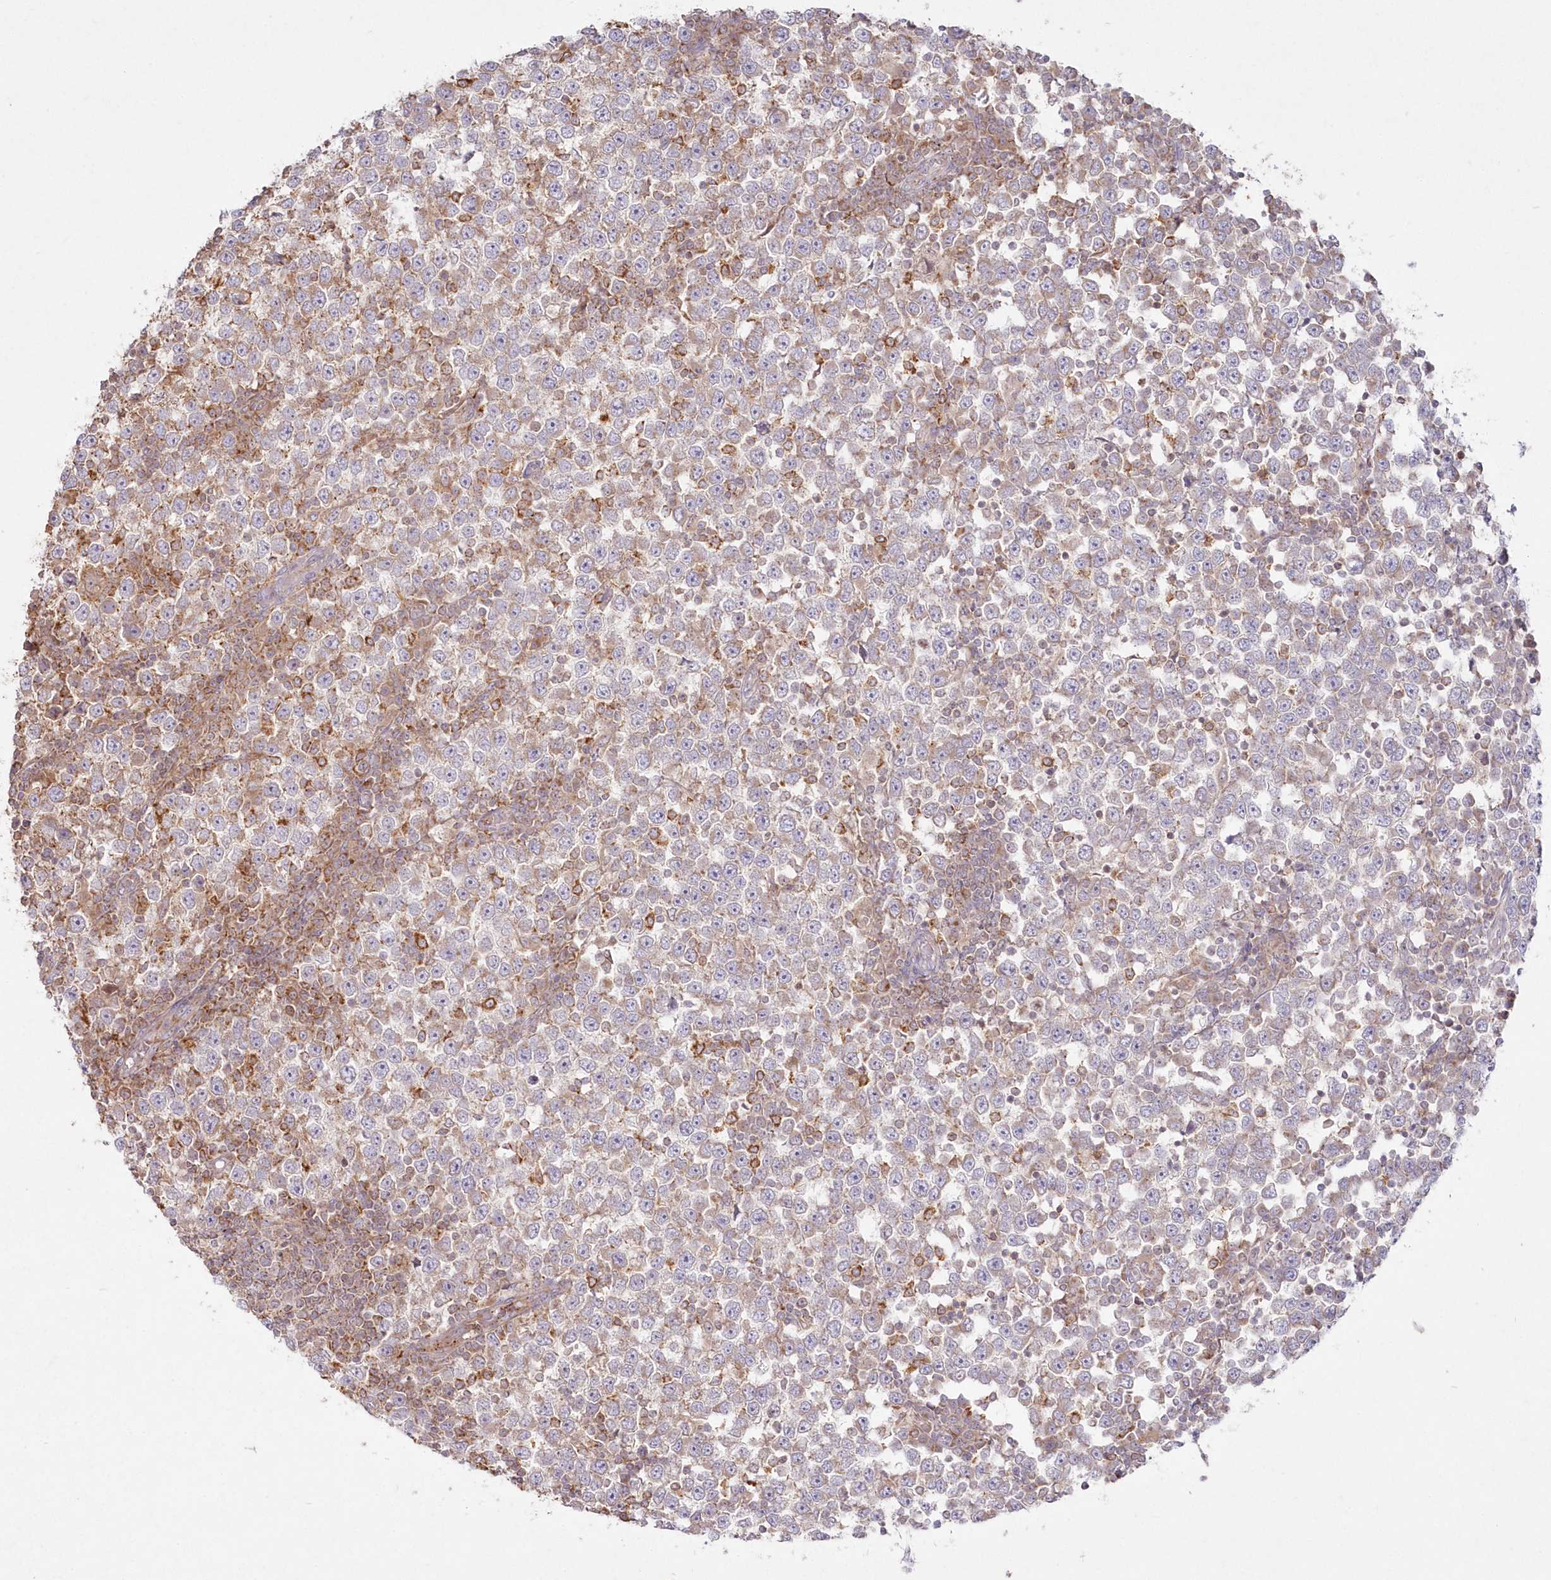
{"staining": {"intensity": "weak", "quantity": "25%-75%", "location": "cytoplasmic/membranous"}, "tissue": "testis cancer", "cell_type": "Tumor cells", "image_type": "cancer", "snomed": [{"axis": "morphology", "description": "Seminoma, NOS"}, {"axis": "topography", "description": "Testis"}], "caption": "Testis cancer tissue reveals weak cytoplasmic/membranous expression in about 25%-75% of tumor cells The protein of interest is stained brown, and the nuclei are stained in blue (DAB (3,3'-diaminobenzidine) IHC with brightfield microscopy, high magnification).", "gene": "ARSB", "patient": {"sex": "male", "age": 65}}